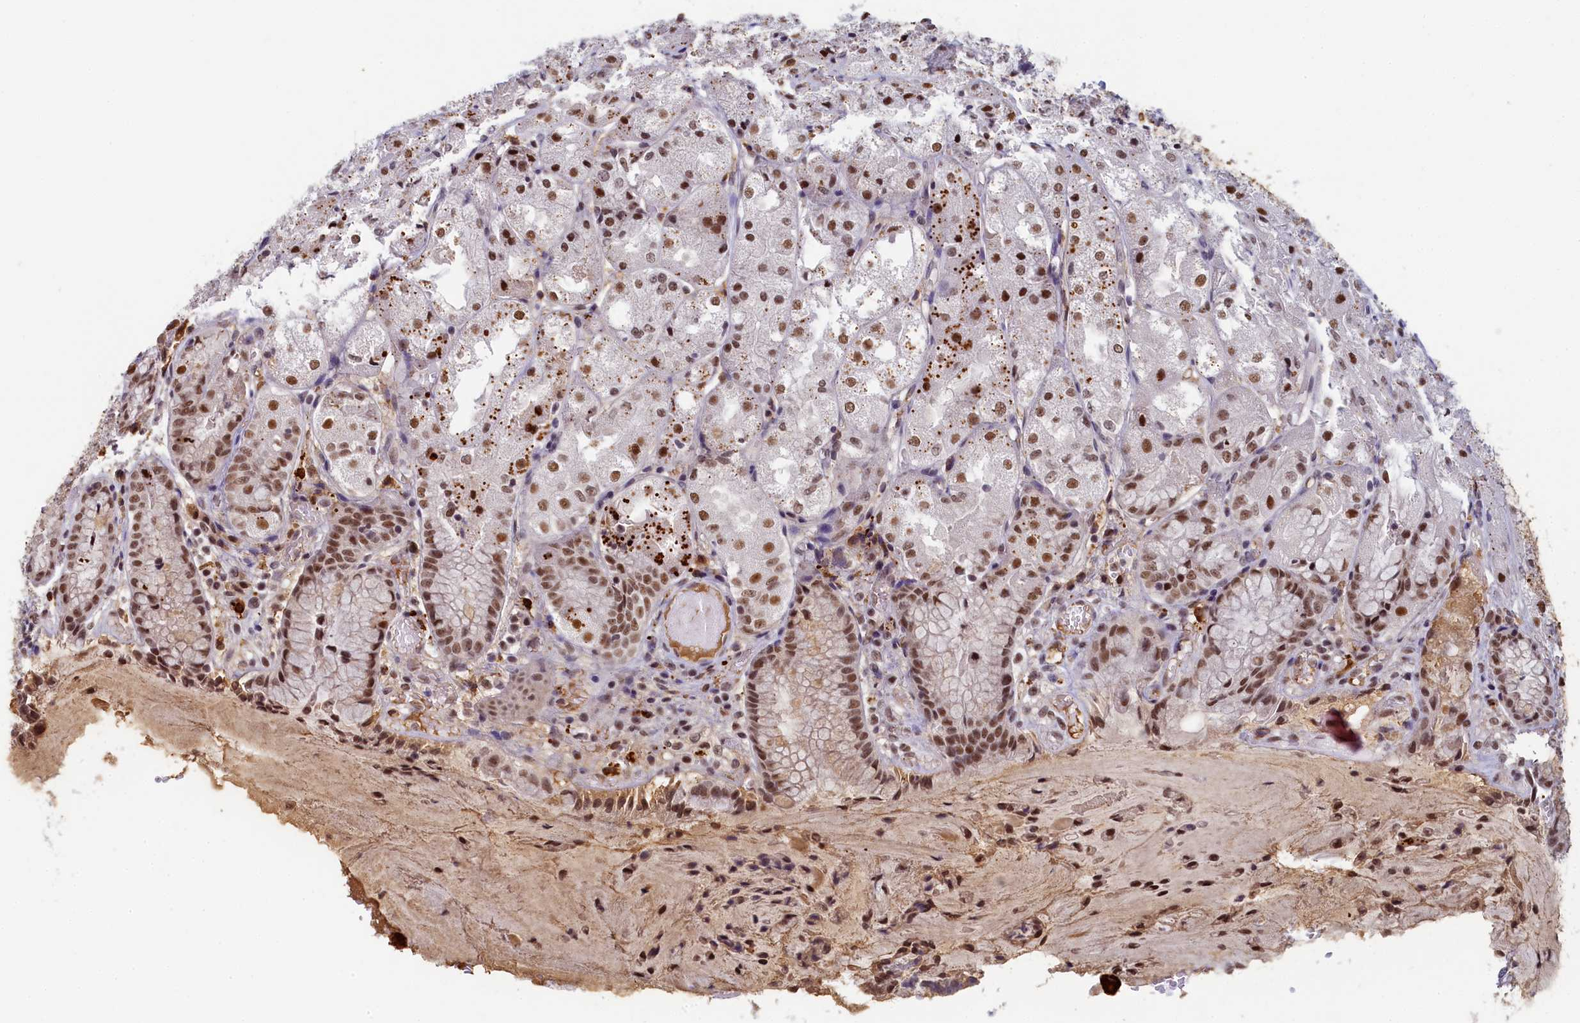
{"staining": {"intensity": "moderate", "quantity": ">75%", "location": "nuclear"}, "tissue": "stomach", "cell_type": "Glandular cells", "image_type": "normal", "snomed": [{"axis": "morphology", "description": "Normal tissue, NOS"}, {"axis": "topography", "description": "Stomach, upper"}], "caption": "Stomach stained for a protein (brown) shows moderate nuclear positive staining in approximately >75% of glandular cells.", "gene": "INTS14", "patient": {"sex": "male", "age": 72}}